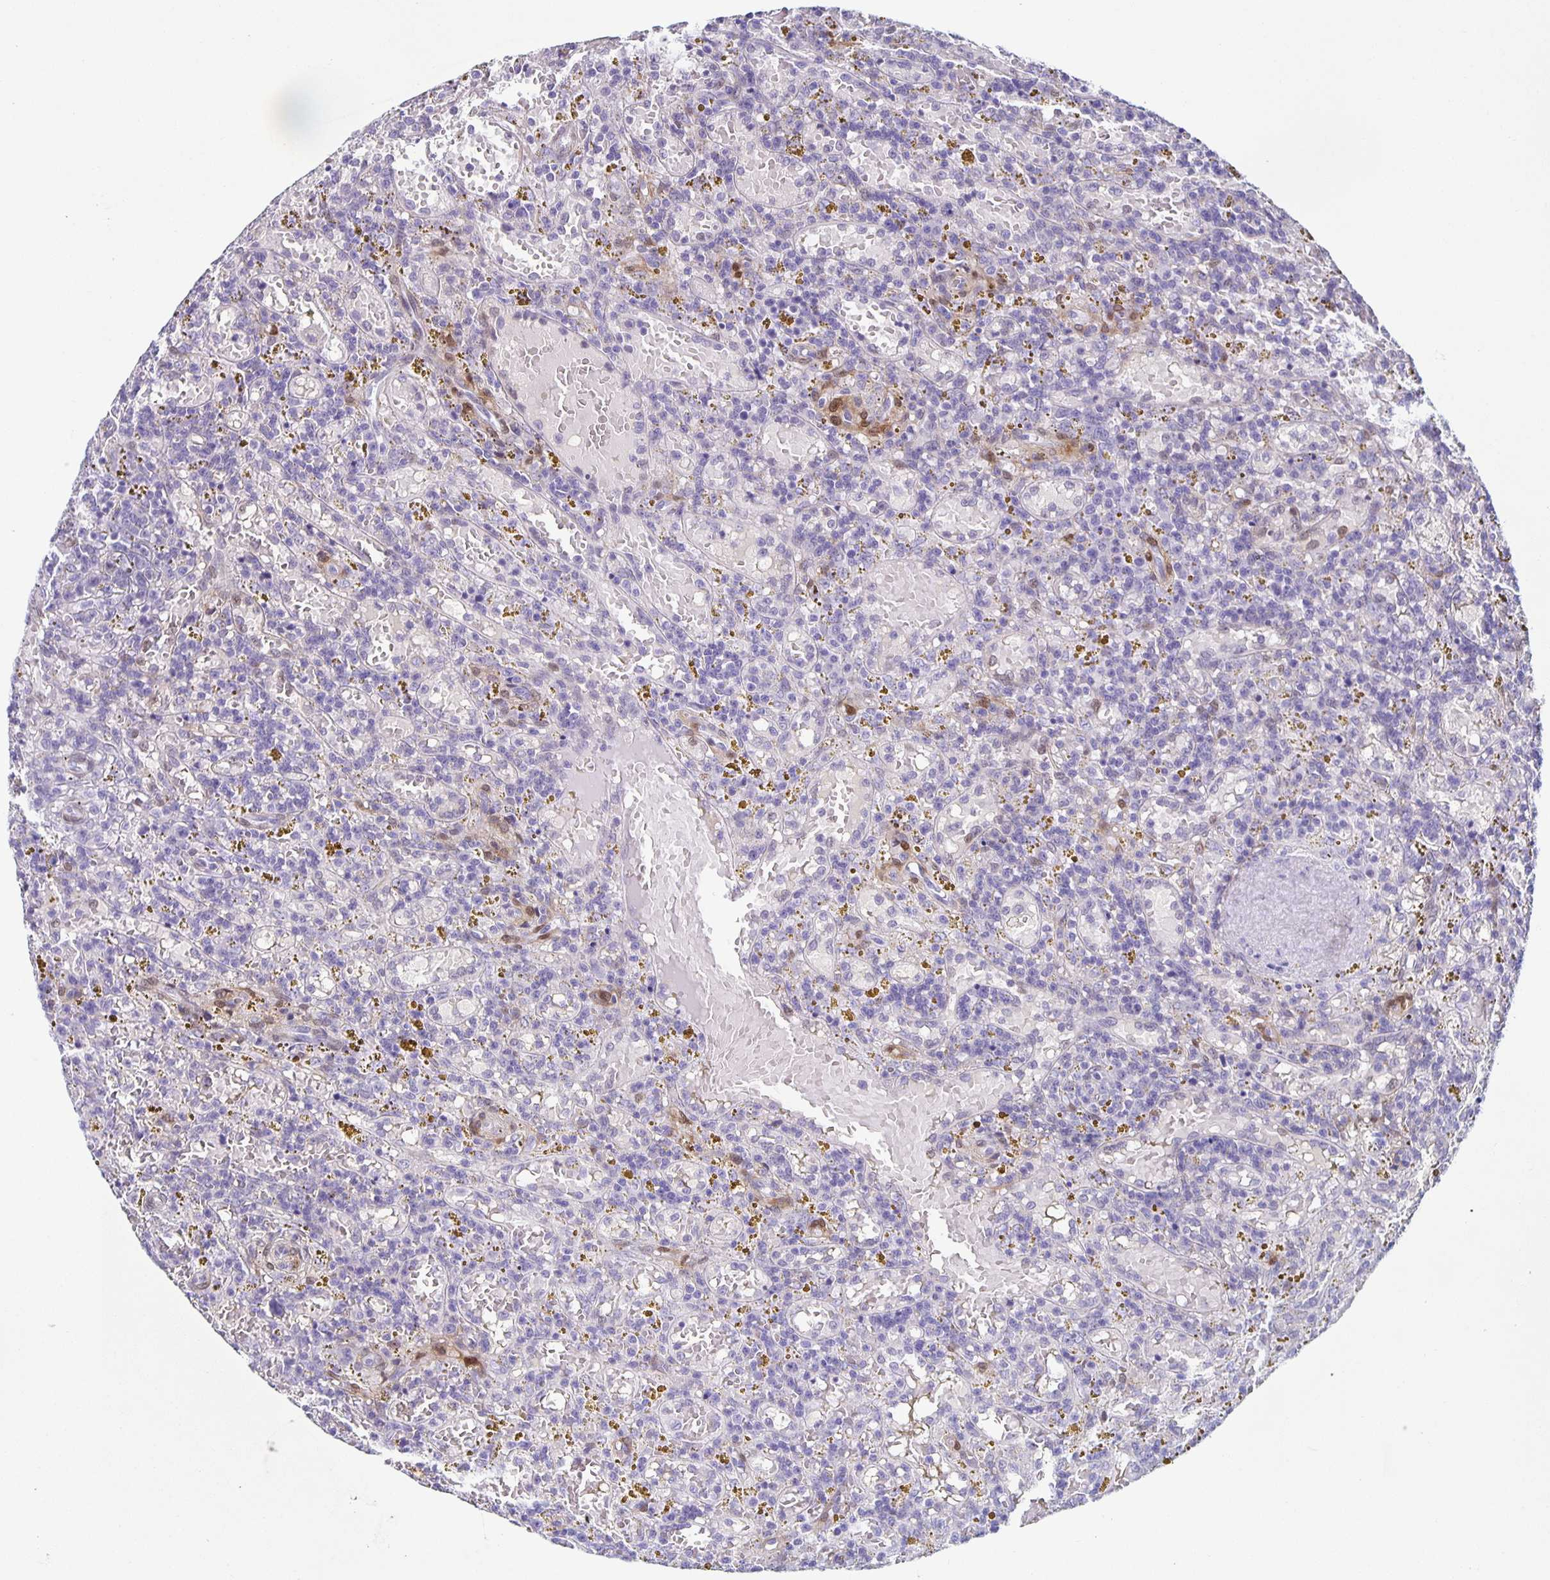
{"staining": {"intensity": "negative", "quantity": "none", "location": "none"}, "tissue": "lymphoma", "cell_type": "Tumor cells", "image_type": "cancer", "snomed": [{"axis": "morphology", "description": "Malignant lymphoma, non-Hodgkin's type, Low grade"}, {"axis": "topography", "description": "Spleen"}], "caption": "A photomicrograph of lymphoma stained for a protein shows no brown staining in tumor cells.", "gene": "TPPP", "patient": {"sex": "female", "age": 65}}